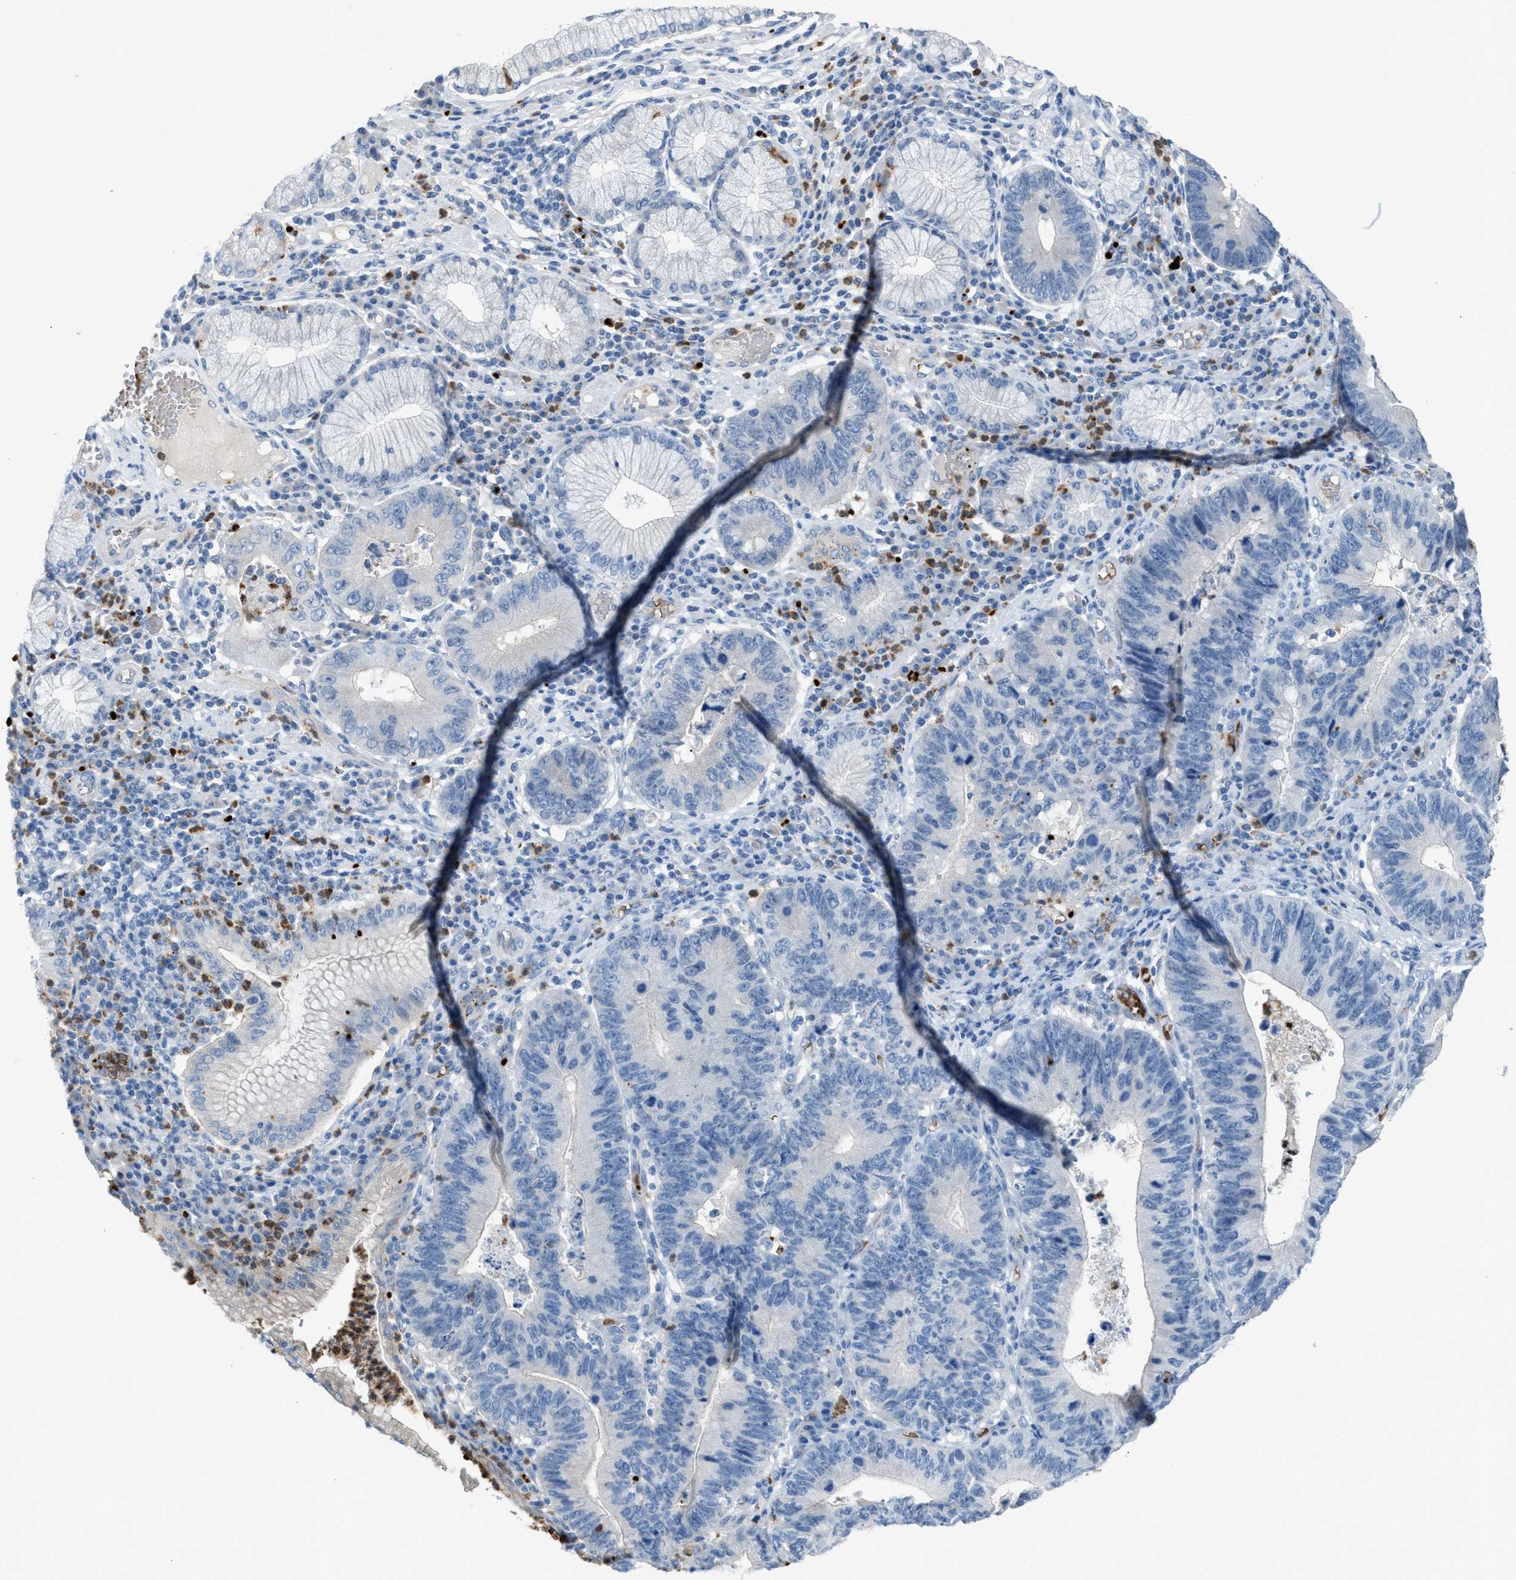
{"staining": {"intensity": "negative", "quantity": "none", "location": "none"}, "tissue": "stomach cancer", "cell_type": "Tumor cells", "image_type": "cancer", "snomed": [{"axis": "morphology", "description": "Adenocarcinoma, NOS"}, {"axis": "topography", "description": "Stomach"}], "caption": "Immunohistochemistry histopathology image of neoplastic tissue: human stomach cancer stained with DAB (3,3'-diaminobenzidine) shows no significant protein staining in tumor cells.", "gene": "CFAP77", "patient": {"sex": "male", "age": 59}}